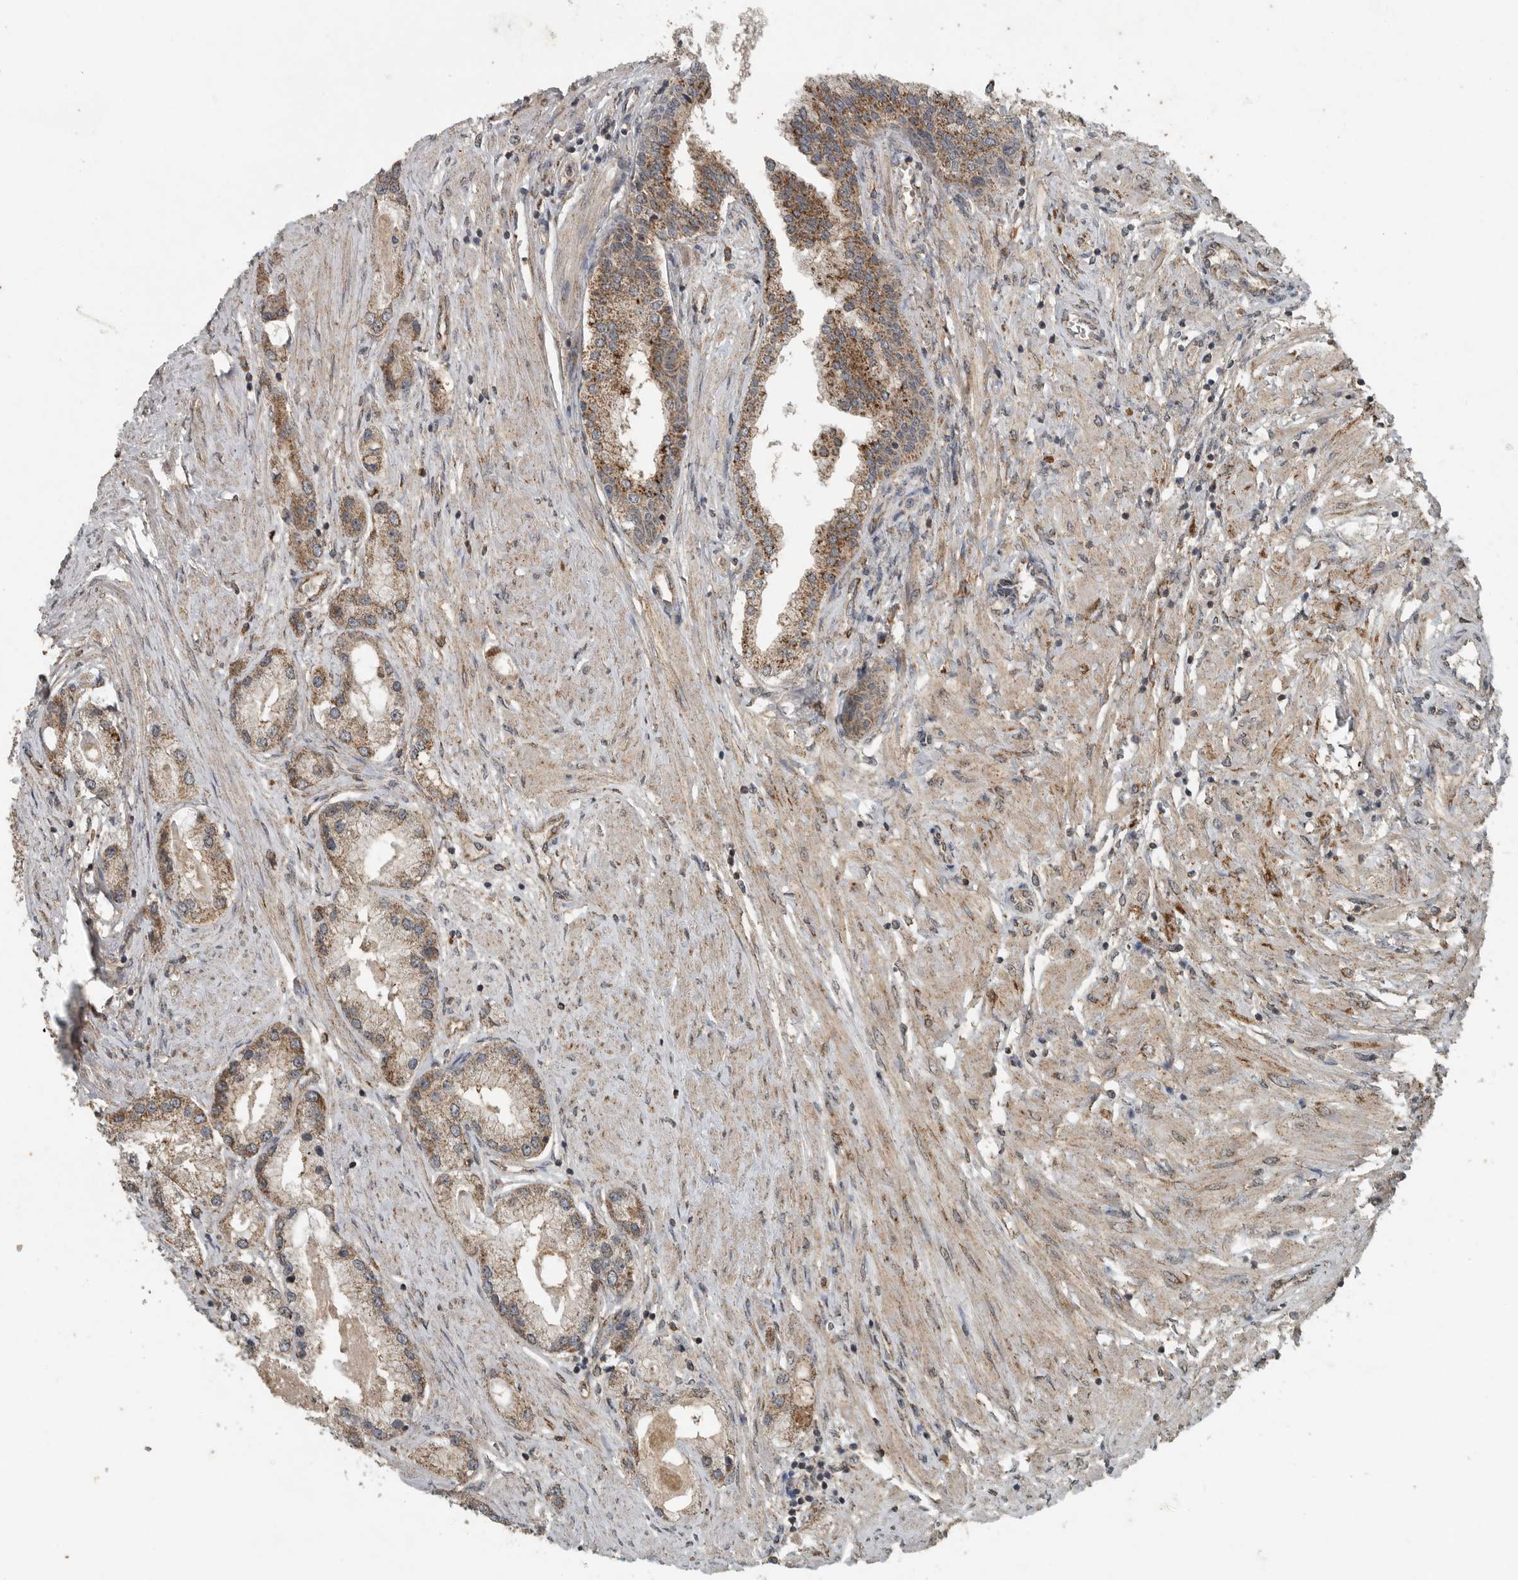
{"staining": {"intensity": "moderate", "quantity": ">75%", "location": "cytoplasmic/membranous"}, "tissue": "prostate cancer", "cell_type": "Tumor cells", "image_type": "cancer", "snomed": [{"axis": "morphology", "description": "Adenocarcinoma, Low grade"}, {"axis": "topography", "description": "Prostate"}], "caption": "Immunohistochemical staining of prostate cancer (low-grade adenocarcinoma) shows medium levels of moderate cytoplasmic/membranous protein positivity in about >75% of tumor cells.", "gene": "IL6ST", "patient": {"sex": "male", "age": 62}}